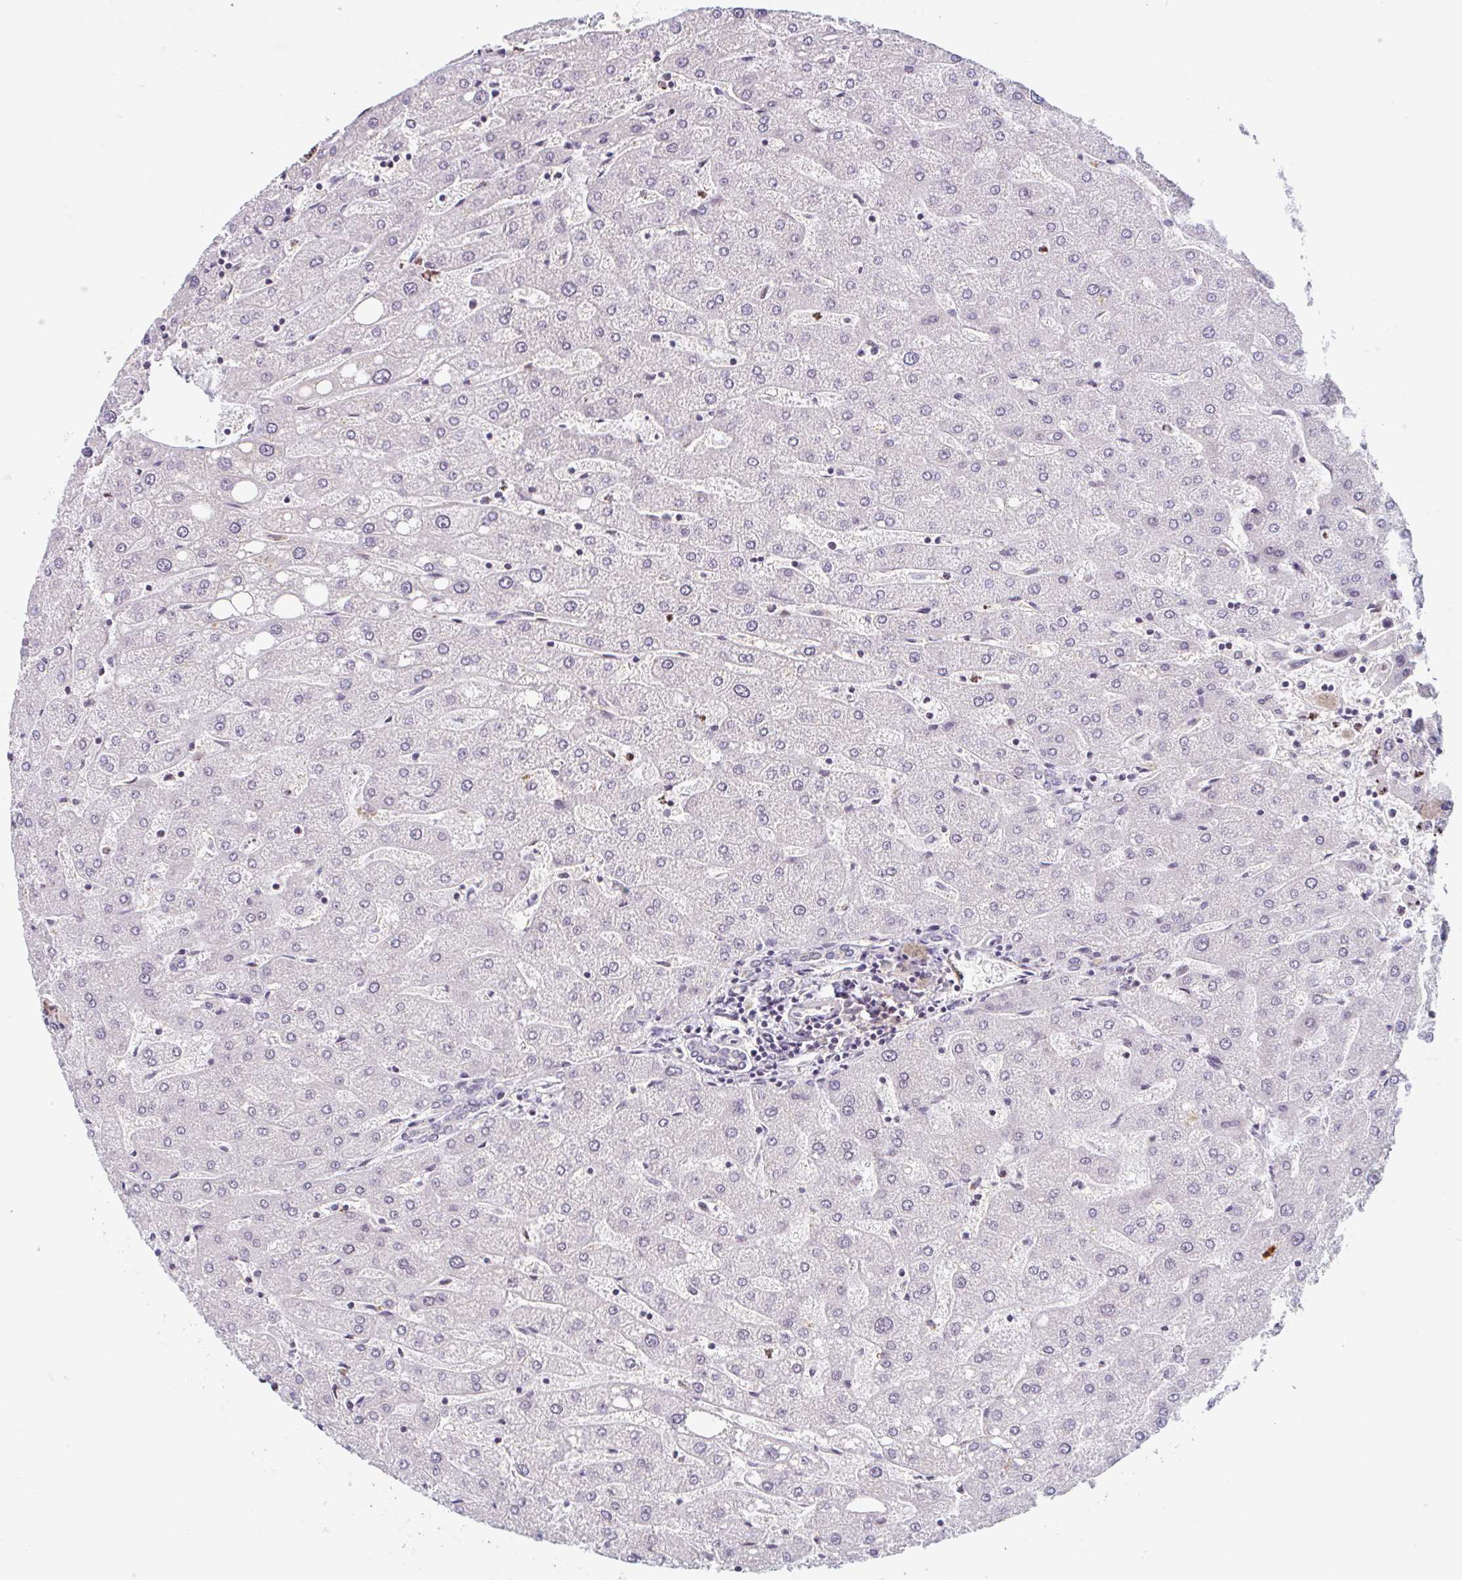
{"staining": {"intensity": "negative", "quantity": "none", "location": "none"}, "tissue": "liver", "cell_type": "Cholangiocytes", "image_type": "normal", "snomed": [{"axis": "morphology", "description": "Normal tissue, NOS"}, {"axis": "topography", "description": "Liver"}], "caption": "Cholangiocytes show no significant protein expression in unremarkable liver. Brightfield microscopy of IHC stained with DAB (3,3'-diaminobenzidine) (brown) and hematoxylin (blue), captured at high magnification.", "gene": "TMEM119", "patient": {"sex": "male", "age": 67}}